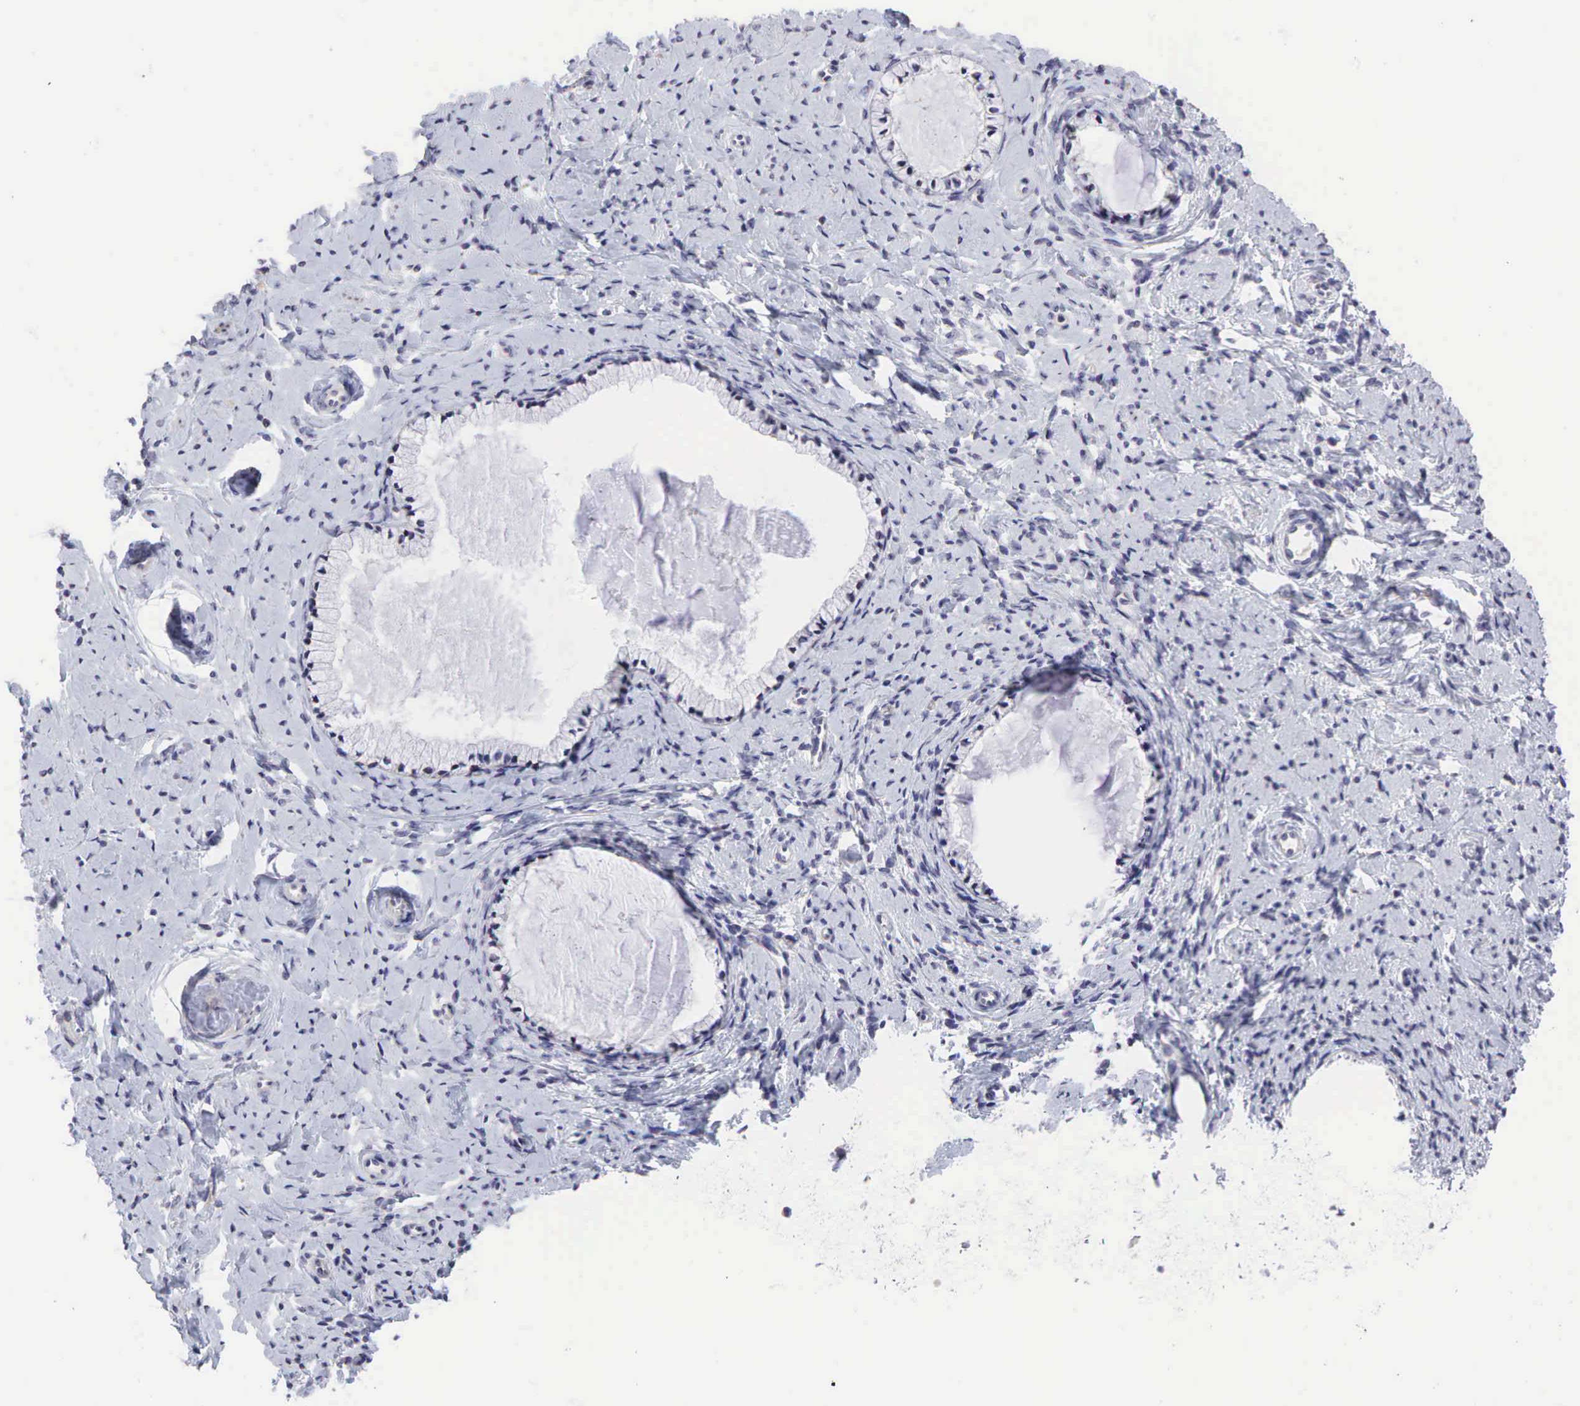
{"staining": {"intensity": "negative", "quantity": "none", "location": "none"}, "tissue": "cervix", "cell_type": "Glandular cells", "image_type": "normal", "snomed": [{"axis": "morphology", "description": "Normal tissue, NOS"}, {"axis": "topography", "description": "Cervix"}], "caption": "This is an immunohistochemistry histopathology image of normal human cervix. There is no staining in glandular cells.", "gene": "CCND1", "patient": {"sex": "female", "age": 70}}